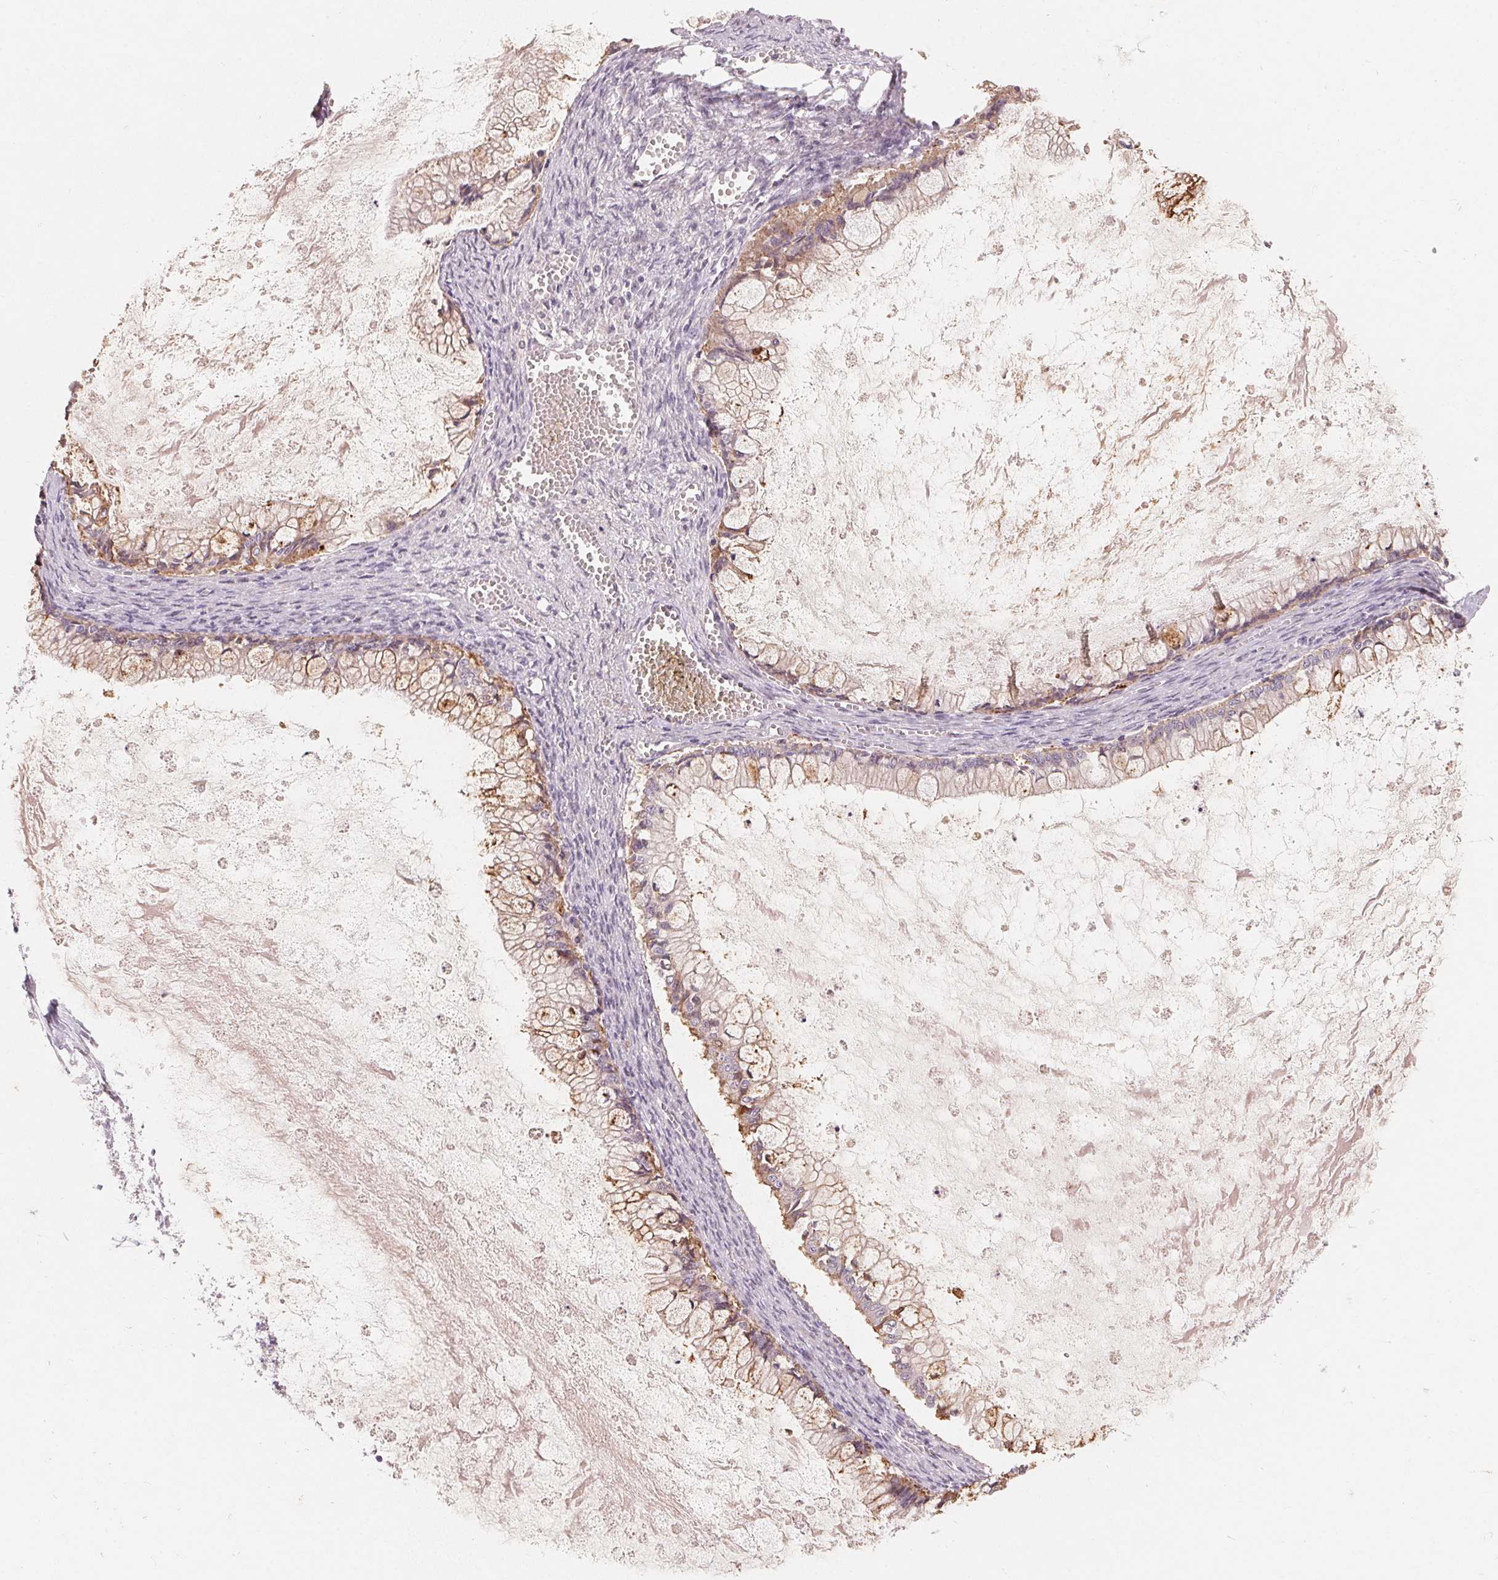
{"staining": {"intensity": "weak", "quantity": ">75%", "location": "cytoplasmic/membranous"}, "tissue": "ovarian cancer", "cell_type": "Tumor cells", "image_type": "cancer", "snomed": [{"axis": "morphology", "description": "Cystadenocarcinoma, mucinous, NOS"}, {"axis": "topography", "description": "Ovary"}], "caption": "The histopathology image displays staining of mucinous cystadenocarcinoma (ovarian), revealing weak cytoplasmic/membranous protein staining (brown color) within tumor cells. Immunohistochemistry stains the protein in brown and the nuclei are stained blue.", "gene": "TP53AIP1", "patient": {"sex": "female", "age": 67}}